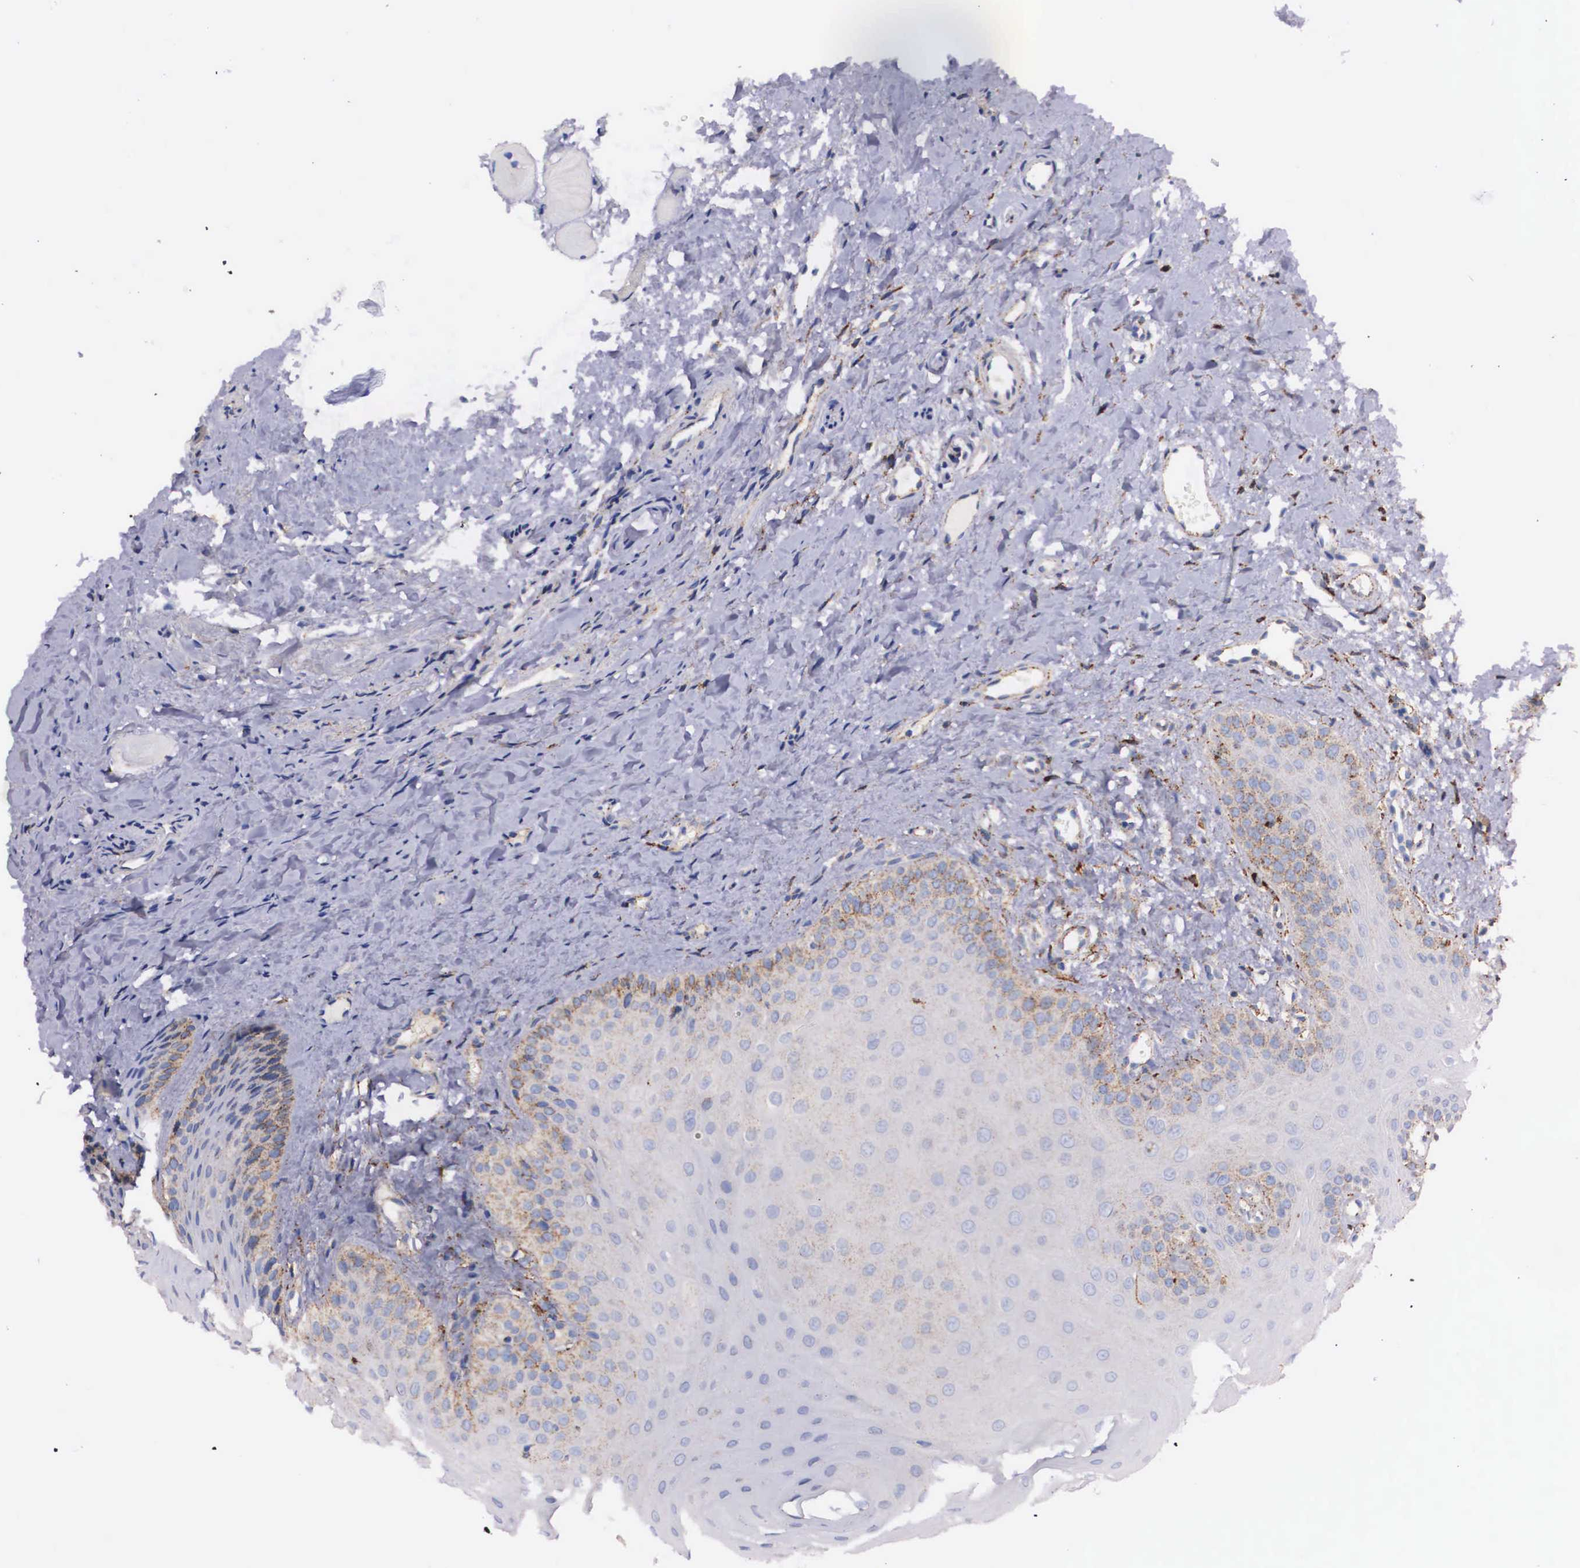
{"staining": {"intensity": "moderate", "quantity": "<25%", "location": "cytoplasmic/membranous"}, "tissue": "oral mucosa", "cell_type": "Squamous epithelial cells", "image_type": "normal", "snomed": [{"axis": "morphology", "description": "Normal tissue, NOS"}, {"axis": "topography", "description": "Oral tissue"}], "caption": "Protein staining of unremarkable oral mucosa shows moderate cytoplasmic/membranous expression in about <25% of squamous epithelial cells.", "gene": "NAGA", "patient": {"sex": "female", "age": 23}}